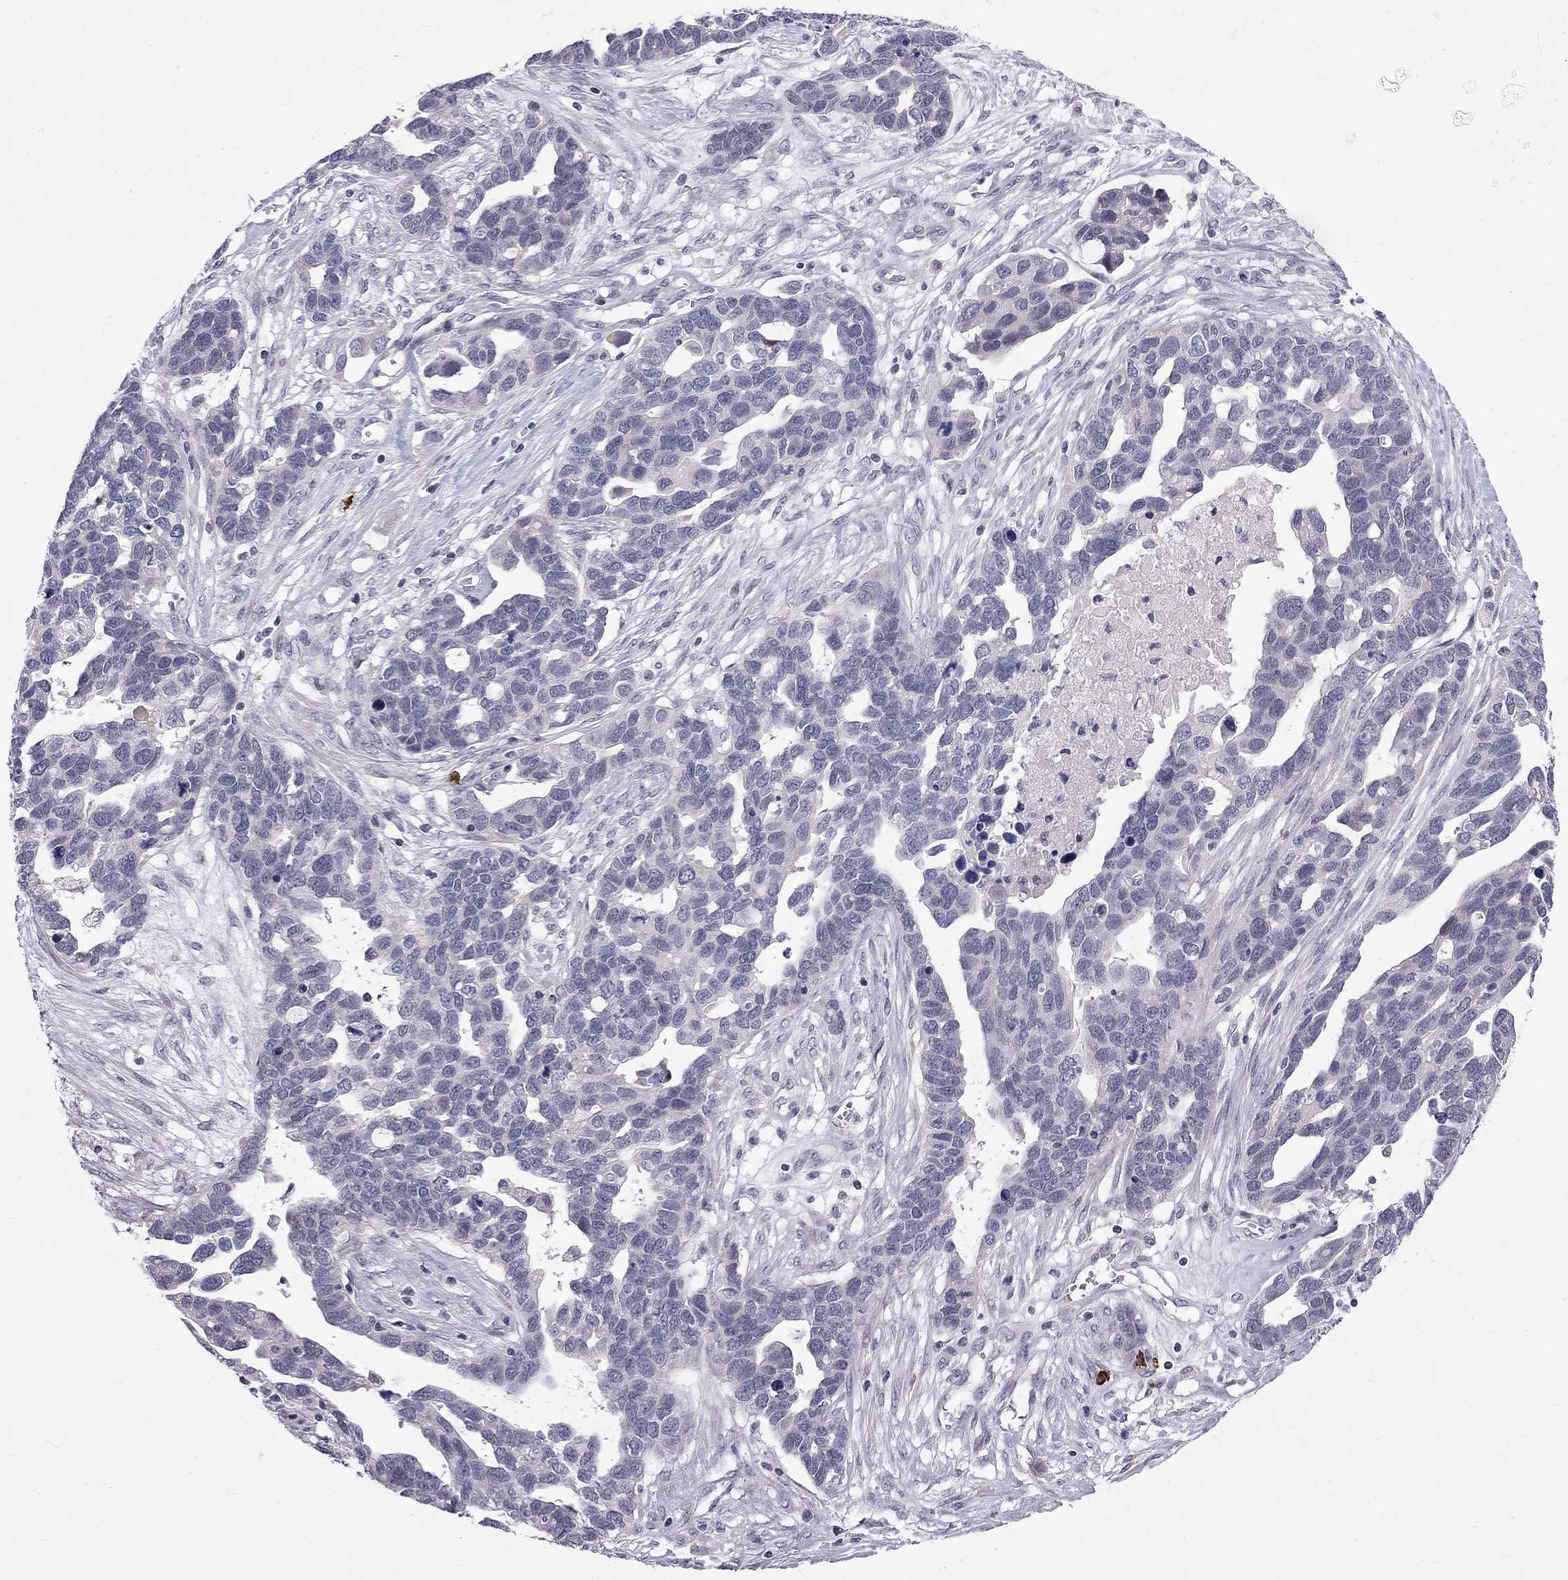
{"staining": {"intensity": "negative", "quantity": "none", "location": "none"}, "tissue": "ovarian cancer", "cell_type": "Tumor cells", "image_type": "cancer", "snomed": [{"axis": "morphology", "description": "Cystadenocarcinoma, serous, NOS"}, {"axis": "topography", "description": "Ovary"}], "caption": "Histopathology image shows no protein expression in tumor cells of serous cystadenocarcinoma (ovarian) tissue. The staining was performed using DAB to visualize the protein expression in brown, while the nuclei were stained in blue with hematoxylin (Magnification: 20x).", "gene": "RTL9", "patient": {"sex": "female", "age": 54}}